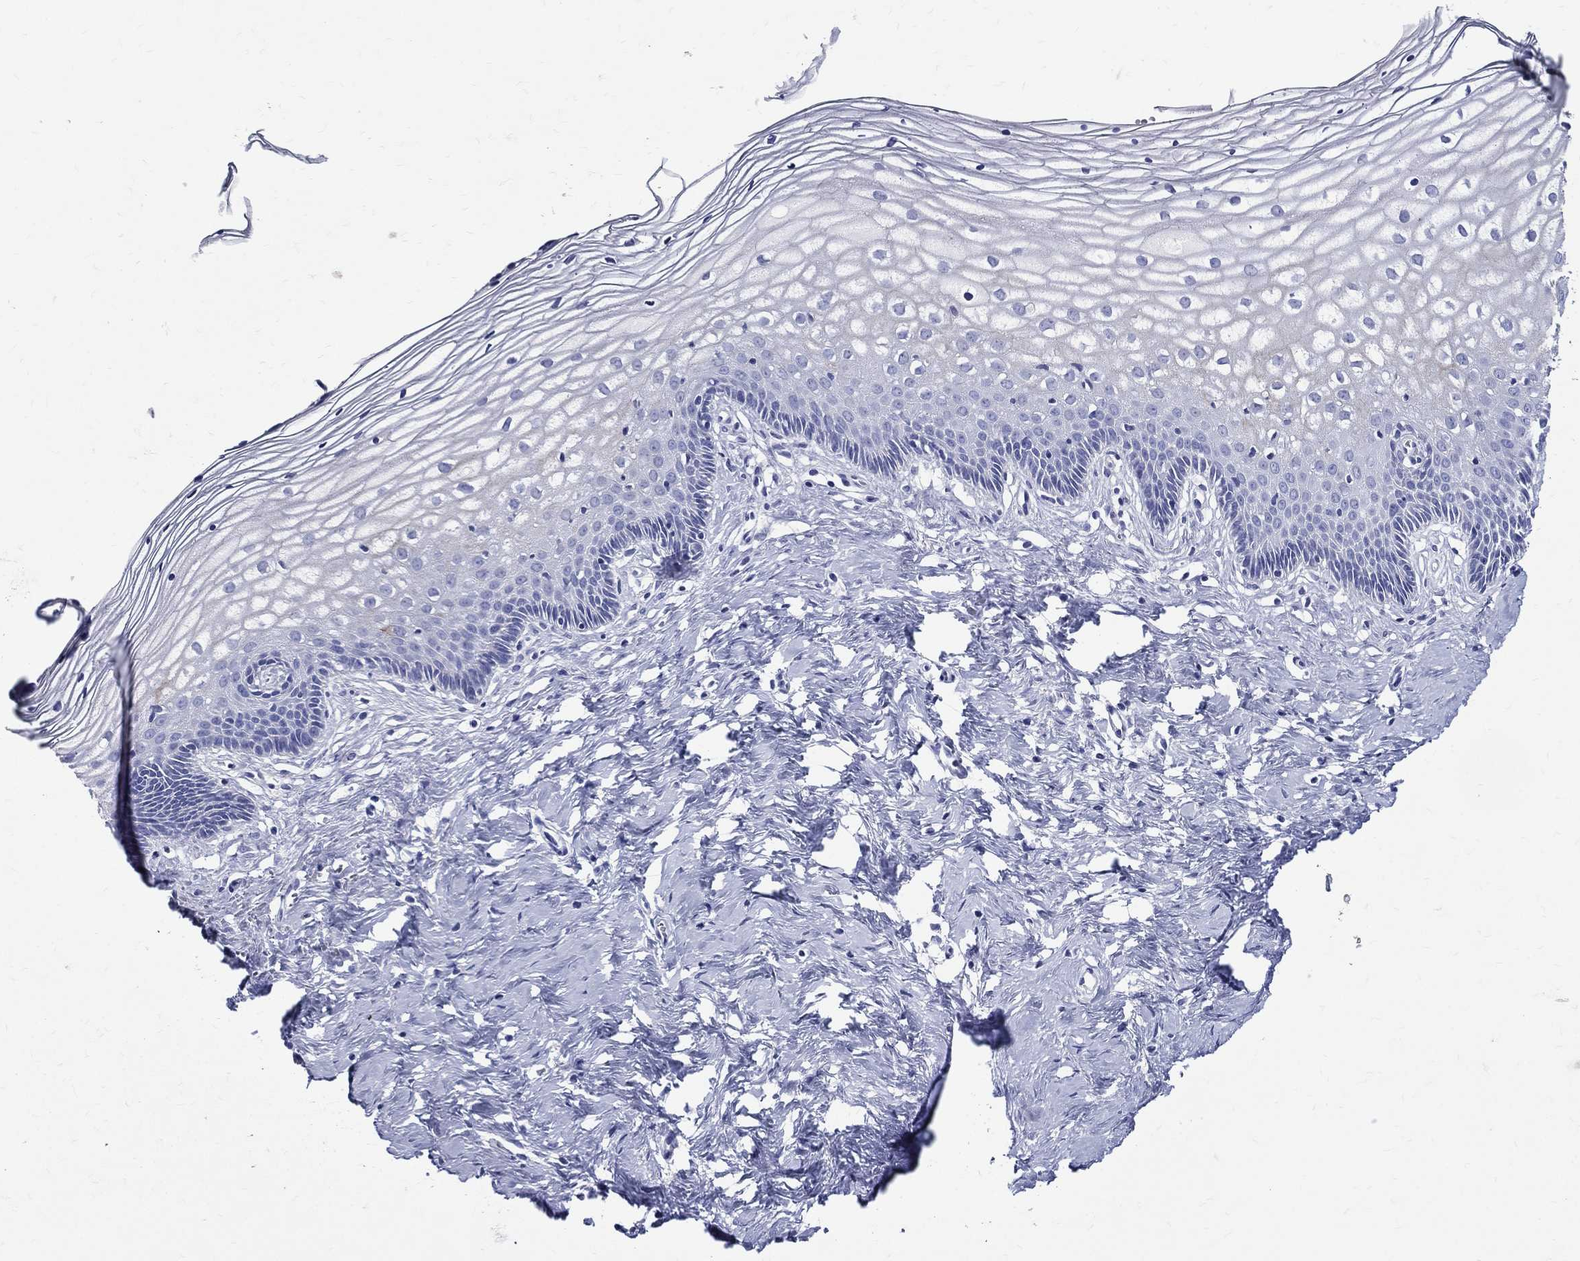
{"staining": {"intensity": "negative", "quantity": "none", "location": "none"}, "tissue": "cervix", "cell_type": "Glandular cells", "image_type": "normal", "snomed": [{"axis": "morphology", "description": "Normal tissue, NOS"}, {"axis": "topography", "description": "Cervix"}], "caption": "An immunohistochemistry (IHC) histopathology image of normal cervix is shown. There is no staining in glandular cells of cervix. (Immunohistochemistry, brightfield microscopy, high magnification).", "gene": "ACE2", "patient": {"sex": "female", "age": 42}}